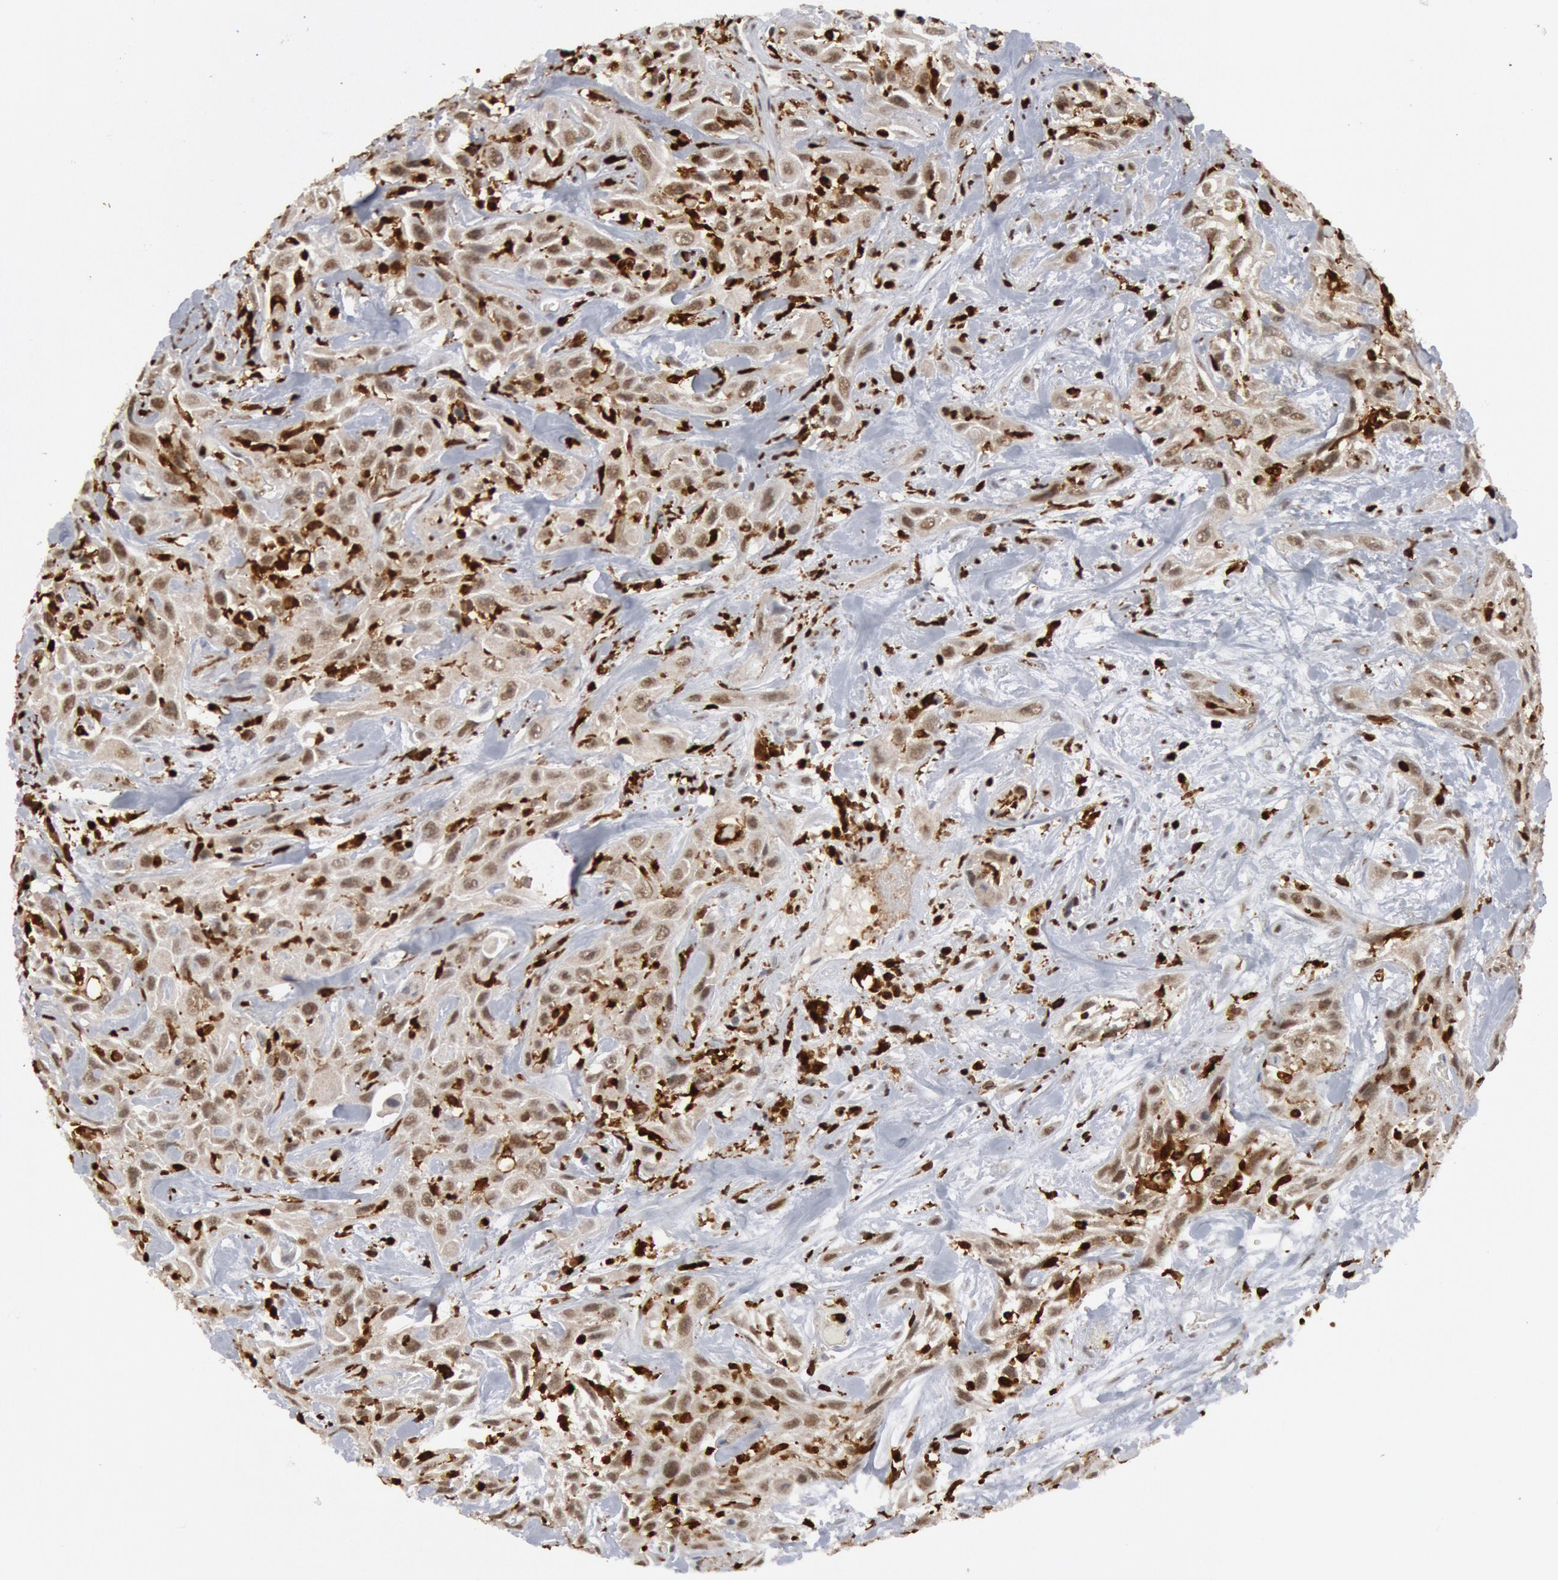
{"staining": {"intensity": "weak", "quantity": ">75%", "location": "cytoplasmic/membranous,nuclear"}, "tissue": "urothelial cancer", "cell_type": "Tumor cells", "image_type": "cancer", "snomed": [{"axis": "morphology", "description": "Urothelial carcinoma, High grade"}, {"axis": "topography", "description": "Urinary bladder"}], "caption": "Tumor cells display low levels of weak cytoplasmic/membranous and nuclear expression in about >75% of cells in urothelial cancer. (DAB IHC with brightfield microscopy, high magnification).", "gene": "PTPN6", "patient": {"sex": "female", "age": 84}}